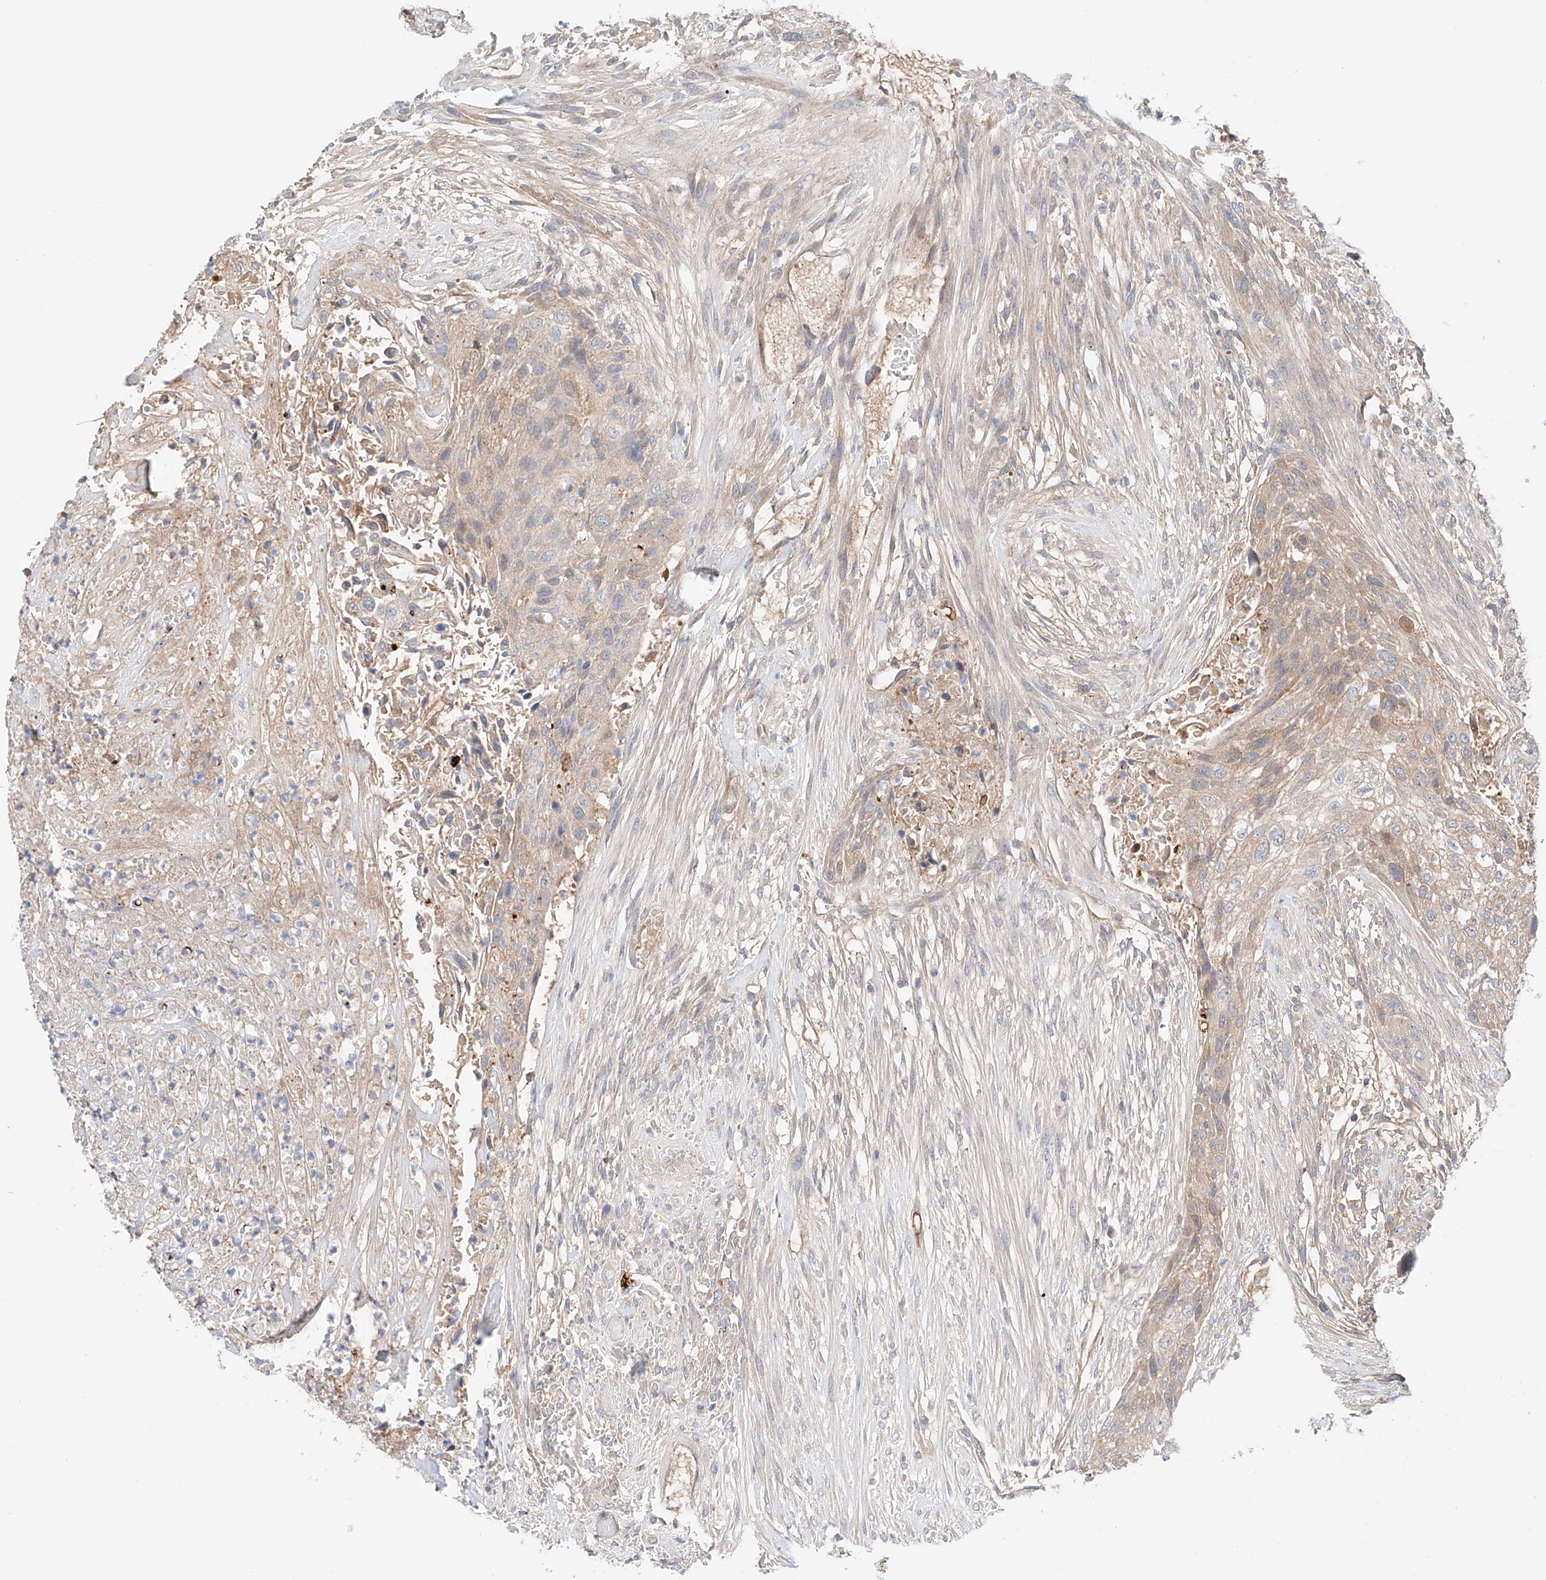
{"staining": {"intensity": "weak", "quantity": "25%-75%", "location": "cytoplasmic/membranous"}, "tissue": "urothelial cancer", "cell_type": "Tumor cells", "image_type": "cancer", "snomed": [{"axis": "morphology", "description": "Urothelial carcinoma, High grade"}, {"axis": "topography", "description": "Urinary bladder"}], "caption": "A low amount of weak cytoplasmic/membranous expression is present in approximately 25%-75% of tumor cells in urothelial cancer tissue.", "gene": "PGGT1B", "patient": {"sex": "male", "age": 35}}